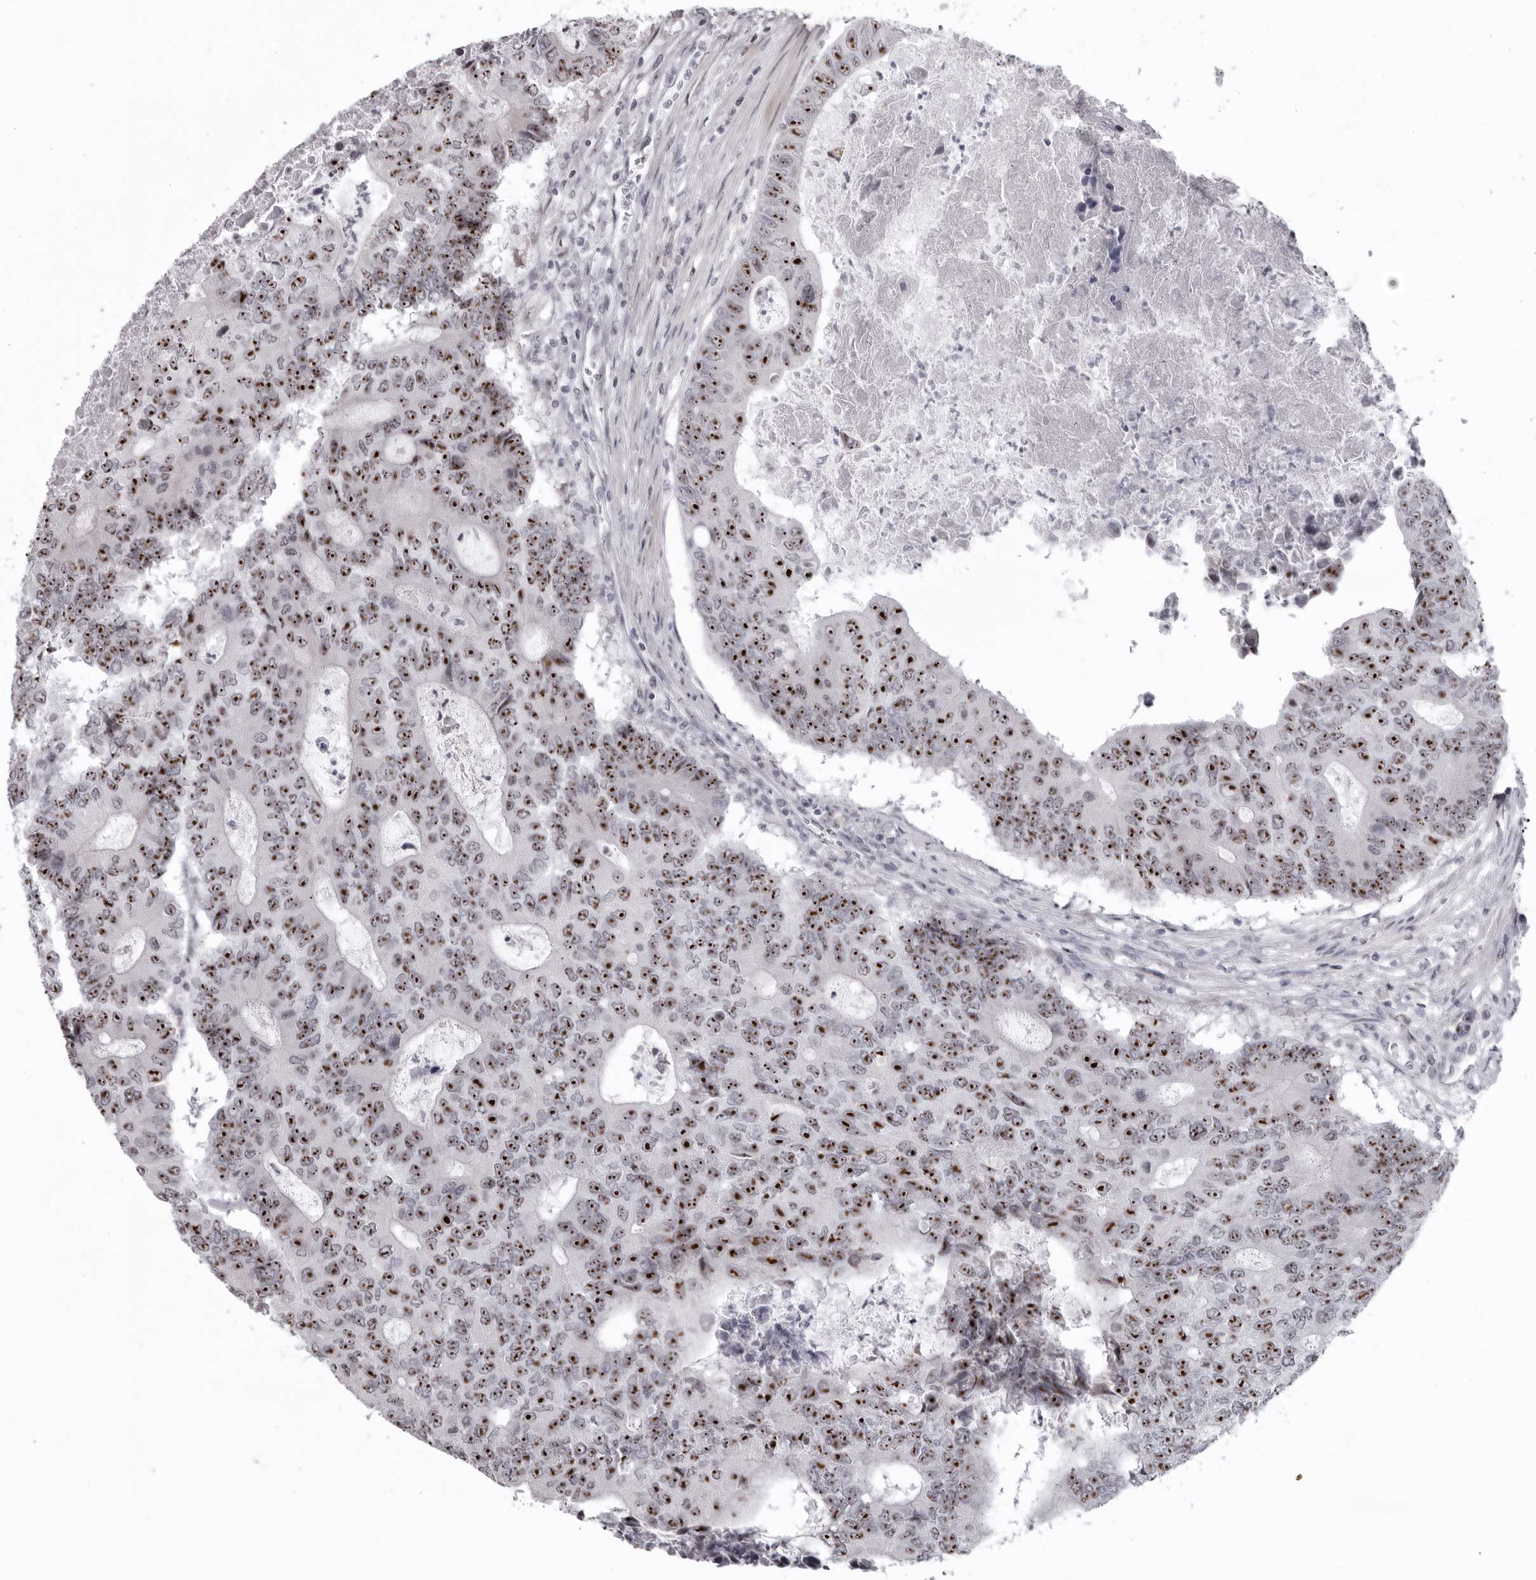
{"staining": {"intensity": "strong", "quantity": ">75%", "location": "nuclear"}, "tissue": "colorectal cancer", "cell_type": "Tumor cells", "image_type": "cancer", "snomed": [{"axis": "morphology", "description": "Adenocarcinoma, NOS"}, {"axis": "topography", "description": "Colon"}], "caption": "Colorectal cancer stained with DAB (3,3'-diaminobenzidine) immunohistochemistry reveals high levels of strong nuclear staining in about >75% of tumor cells.", "gene": "HELZ", "patient": {"sex": "male", "age": 87}}